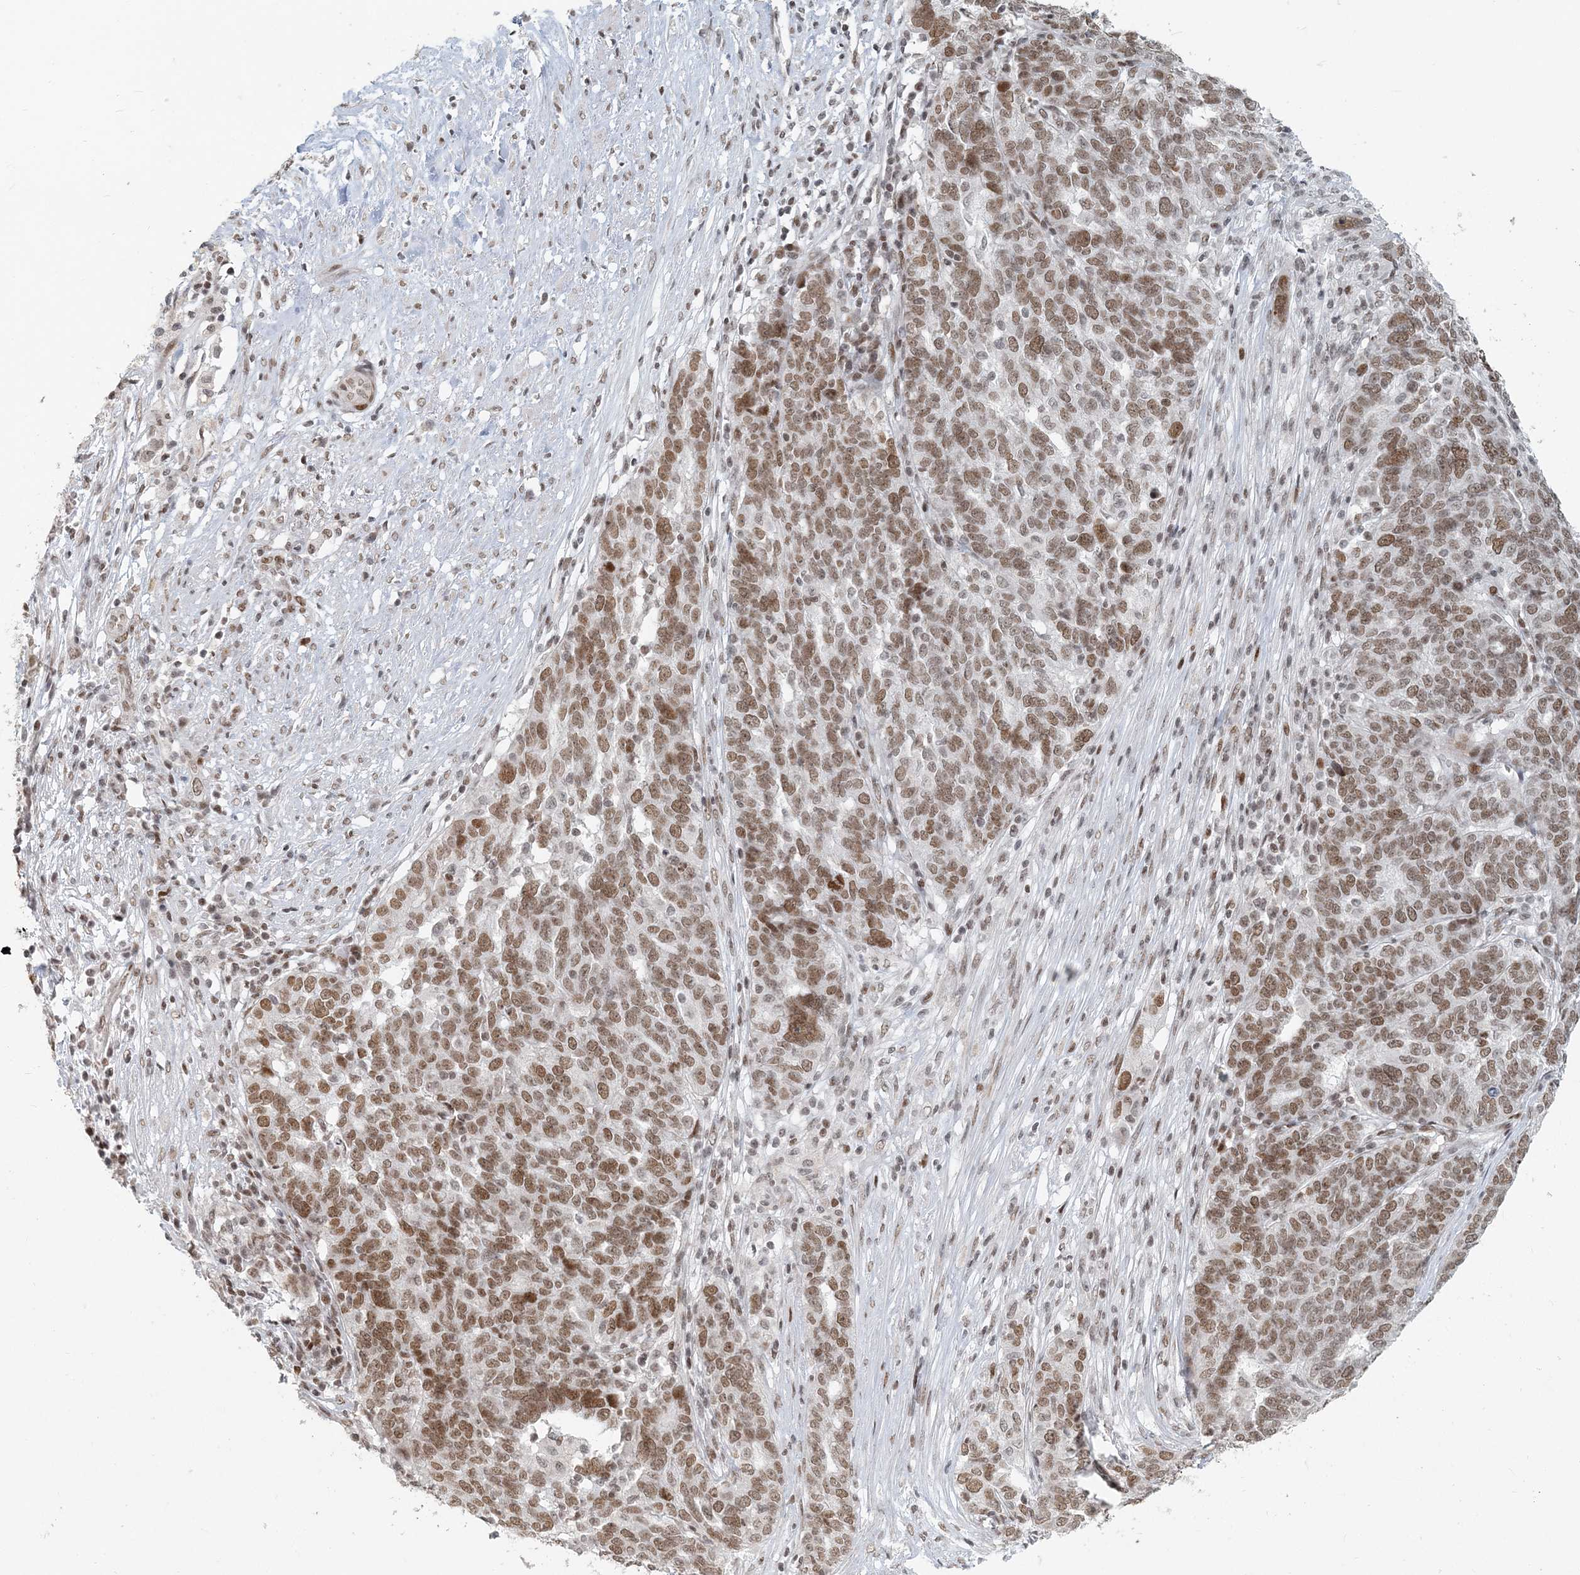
{"staining": {"intensity": "strong", "quantity": ">75%", "location": "nuclear"}, "tissue": "ovarian cancer", "cell_type": "Tumor cells", "image_type": "cancer", "snomed": [{"axis": "morphology", "description": "Cystadenocarcinoma, serous, NOS"}, {"axis": "topography", "description": "Ovary"}], "caption": "The immunohistochemical stain highlights strong nuclear positivity in tumor cells of serous cystadenocarcinoma (ovarian) tissue.", "gene": "BAZ1B", "patient": {"sex": "female", "age": 59}}